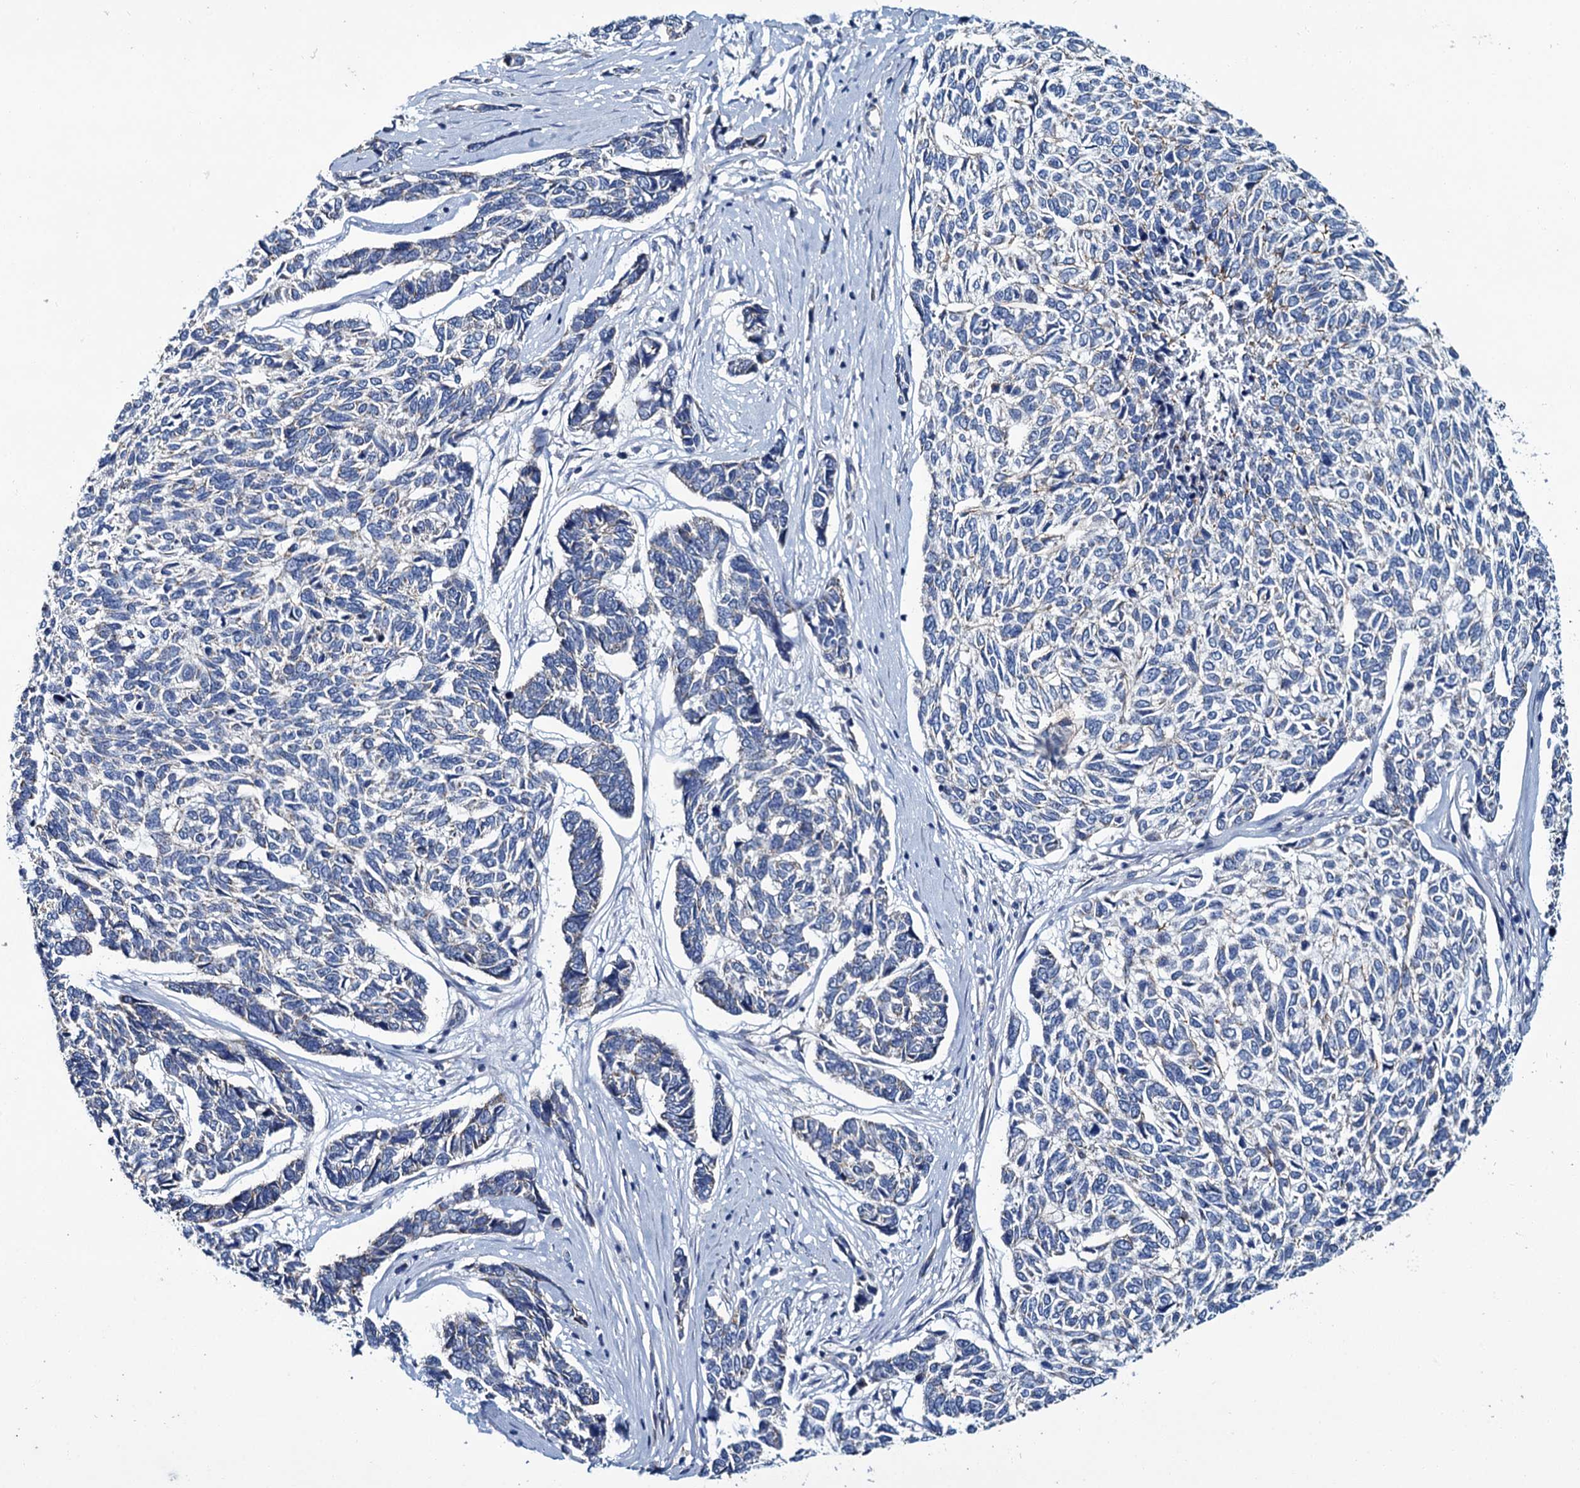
{"staining": {"intensity": "negative", "quantity": "none", "location": "none"}, "tissue": "skin cancer", "cell_type": "Tumor cells", "image_type": "cancer", "snomed": [{"axis": "morphology", "description": "Basal cell carcinoma"}, {"axis": "topography", "description": "Skin"}], "caption": "Photomicrograph shows no protein staining in tumor cells of skin cancer (basal cell carcinoma) tissue. The staining is performed using DAB (3,3'-diaminobenzidine) brown chromogen with nuclei counter-stained in using hematoxylin.", "gene": "CEP295", "patient": {"sex": "female", "age": 65}}